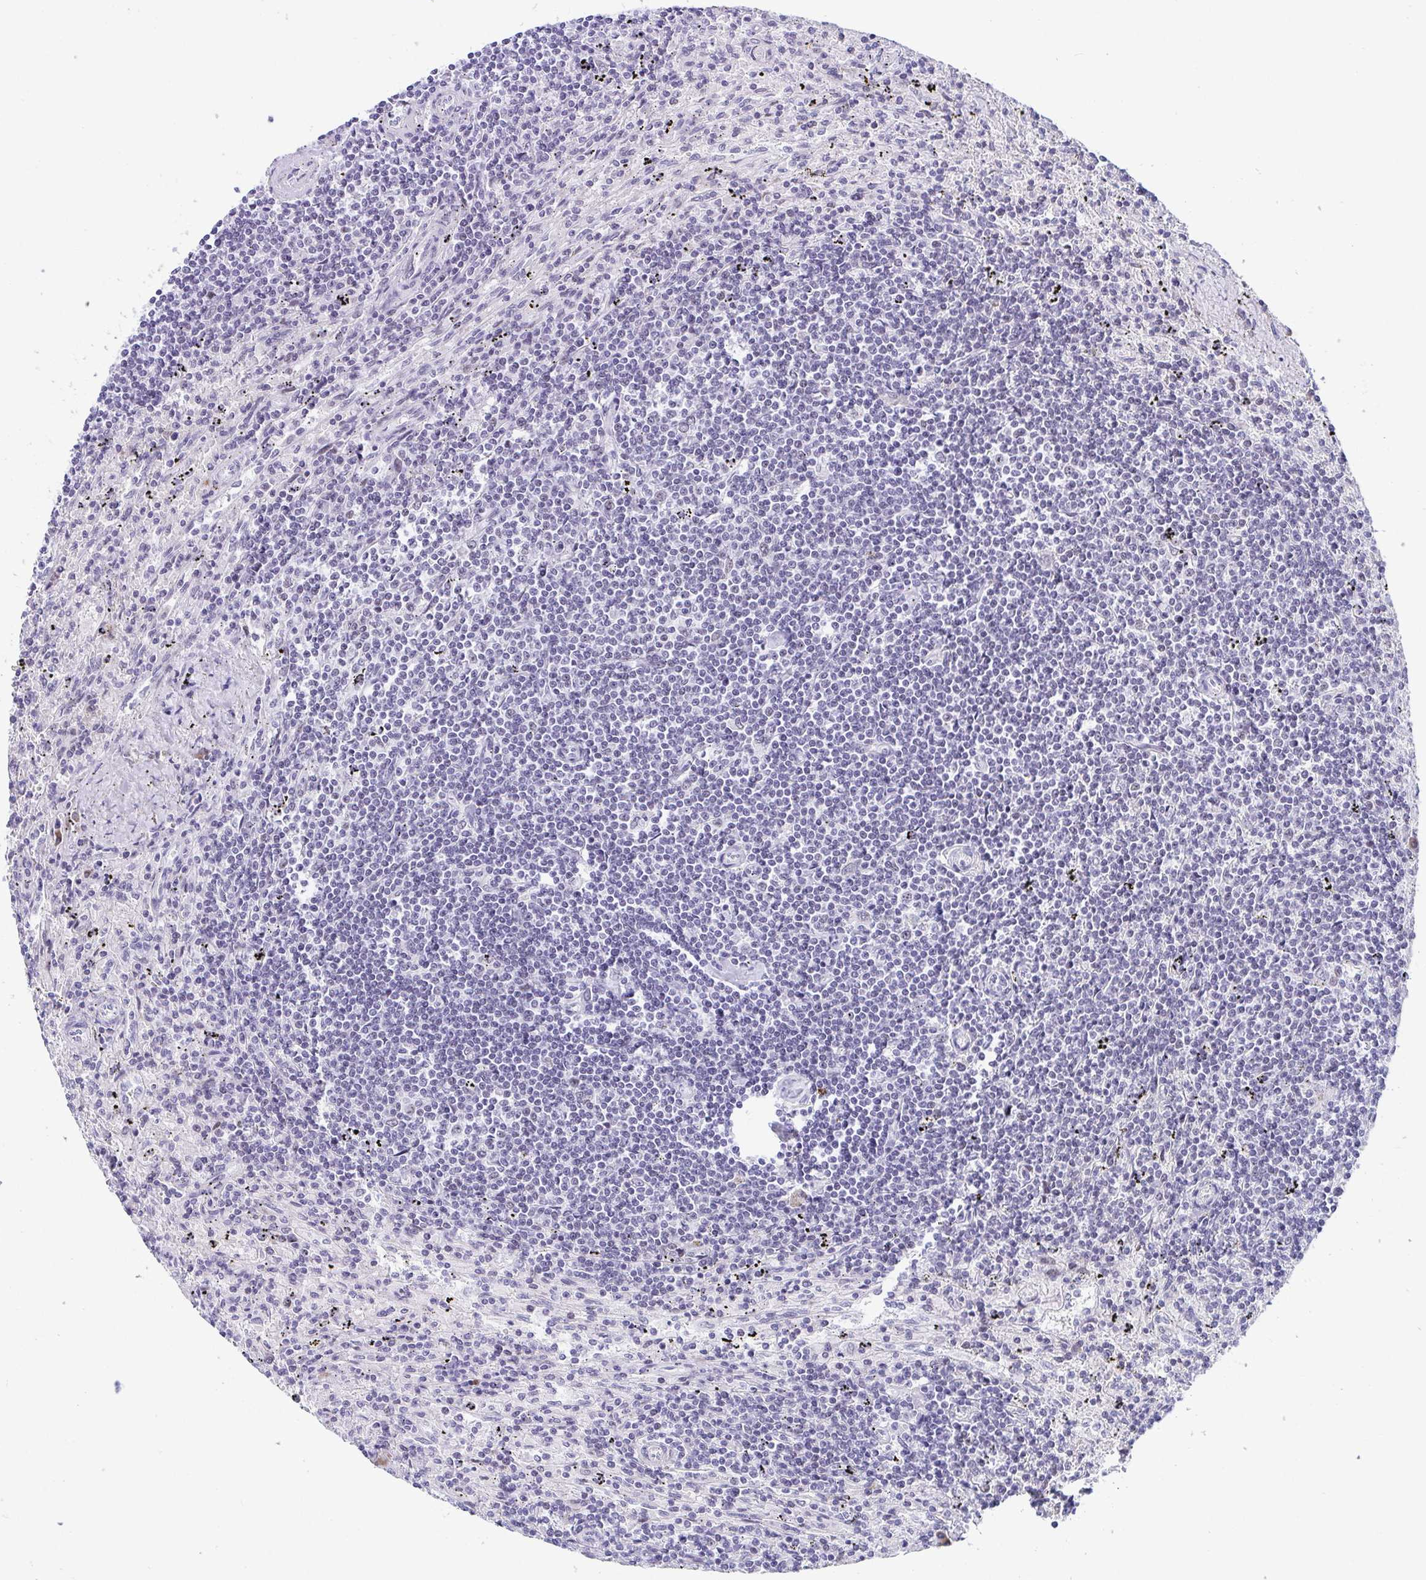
{"staining": {"intensity": "negative", "quantity": "none", "location": "none"}, "tissue": "lymphoma", "cell_type": "Tumor cells", "image_type": "cancer", "snomed": [{"axis": "morphology", "description": "Malignant lymphoma, non-Hodgkin's type, Low grade"}, {"axis": "topography", "description": "Spleen"}], "caption": "Immunohistochemistry (IHC) histopathology image of neoplastic tissue: human low-grade malignant lymphoma, non-Hodgkin's type stained with DAB reveals no significant protein expression in tumor cells.", "gene": "WDR72", "patient": {"sex": "male", "age": 76}}